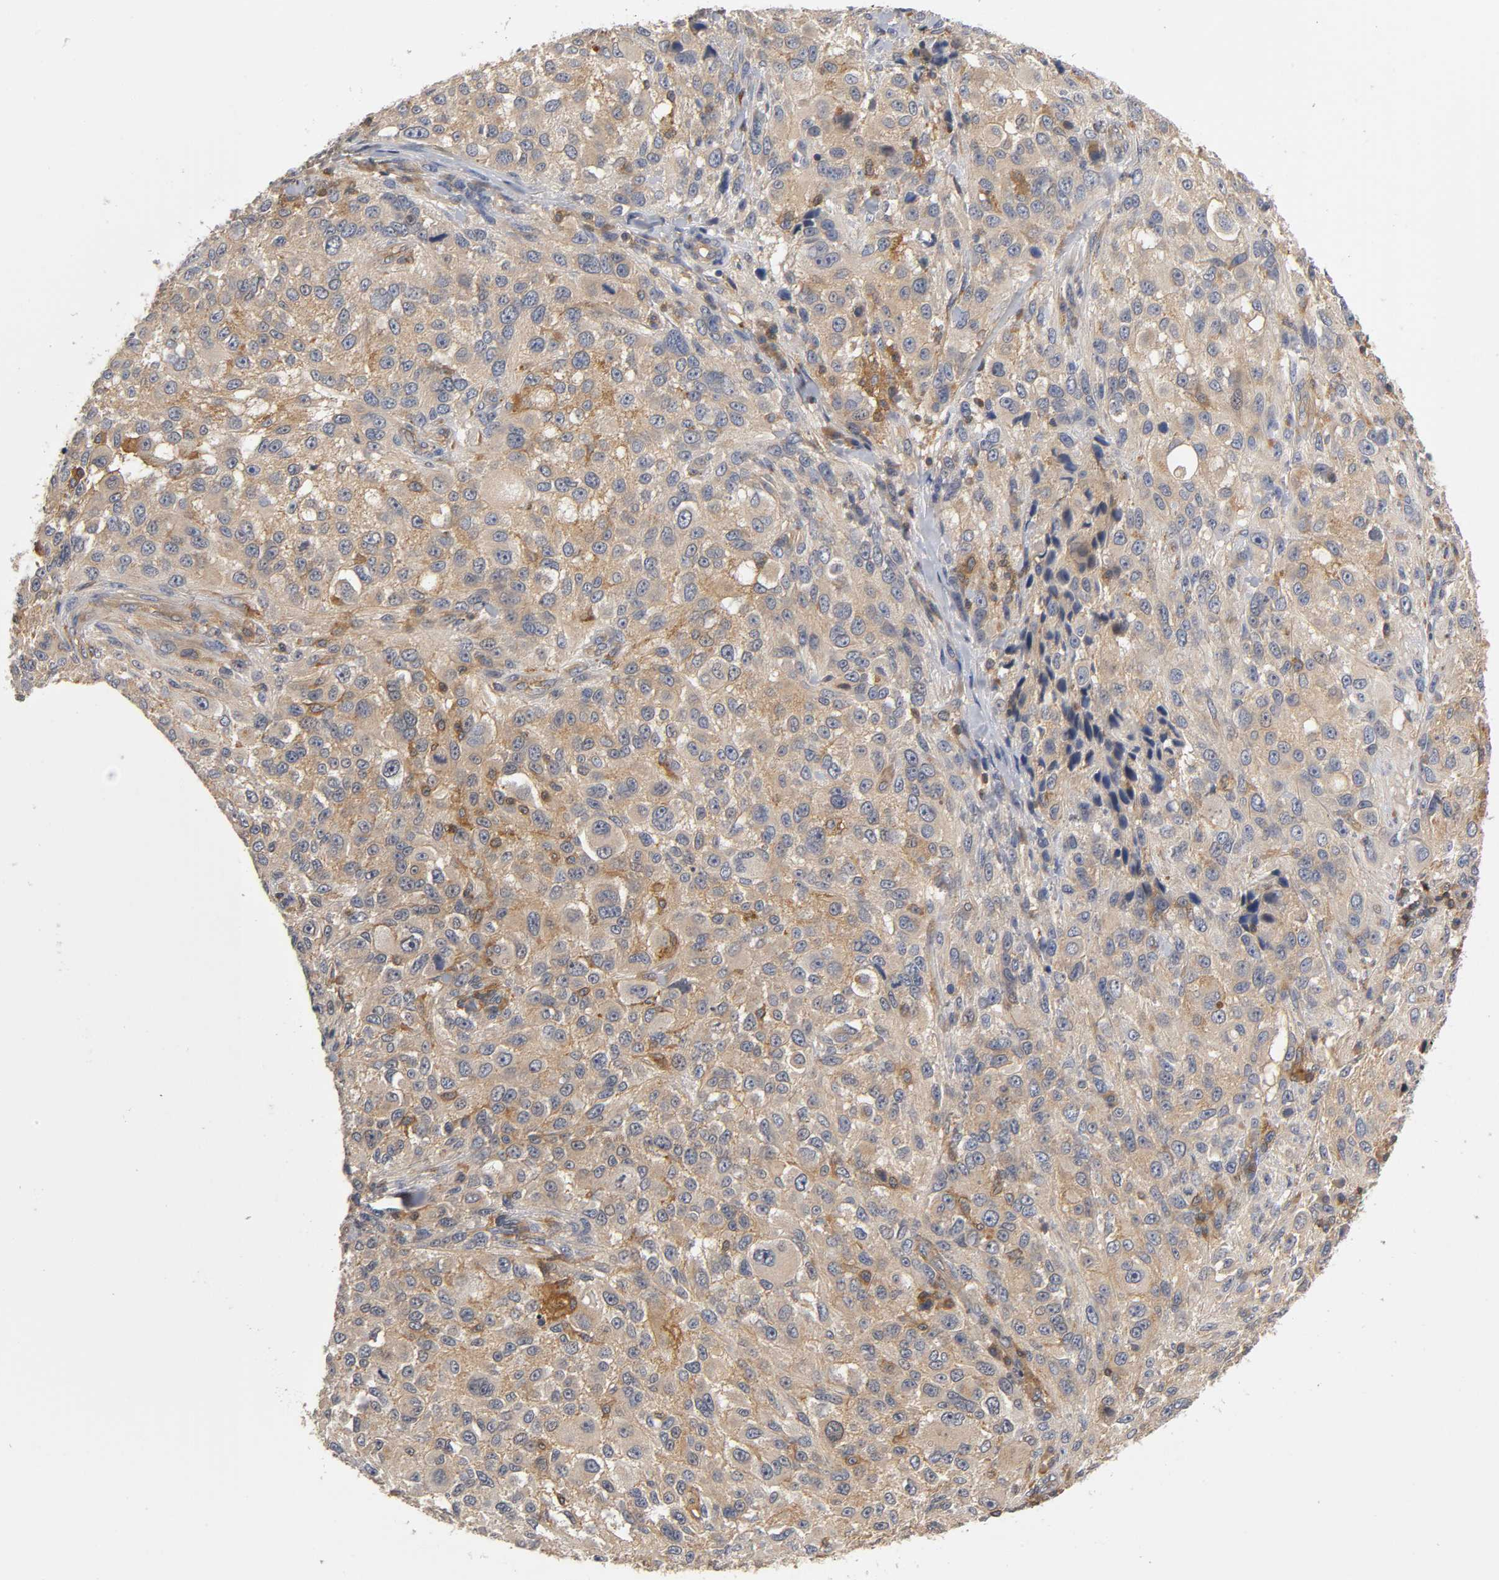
{"staining": {"intensity": "moderate", "quantity": ">75%", "location": "cytoplasmic/membranous"}, "tissue": "melanoma", "cell_type": "Tumor cells", "image_type": "cancer", "snomed": [{"axis": "morphology", "description": "Necrosis, NOS"}, {"axis": "morphology", "description": "Malignant melanoma, NOS"}, {"axis": "topography", "description": "Skin"}], "caption": "This micrograph exhibits immunohistochemistry staining of human malignant melanoma, with medium moderate cytoplasmic/membranous positivity in about >75% of tumor cells.", "gene": "ACTR2", "patient": {"sex": "female", "age": 87}}